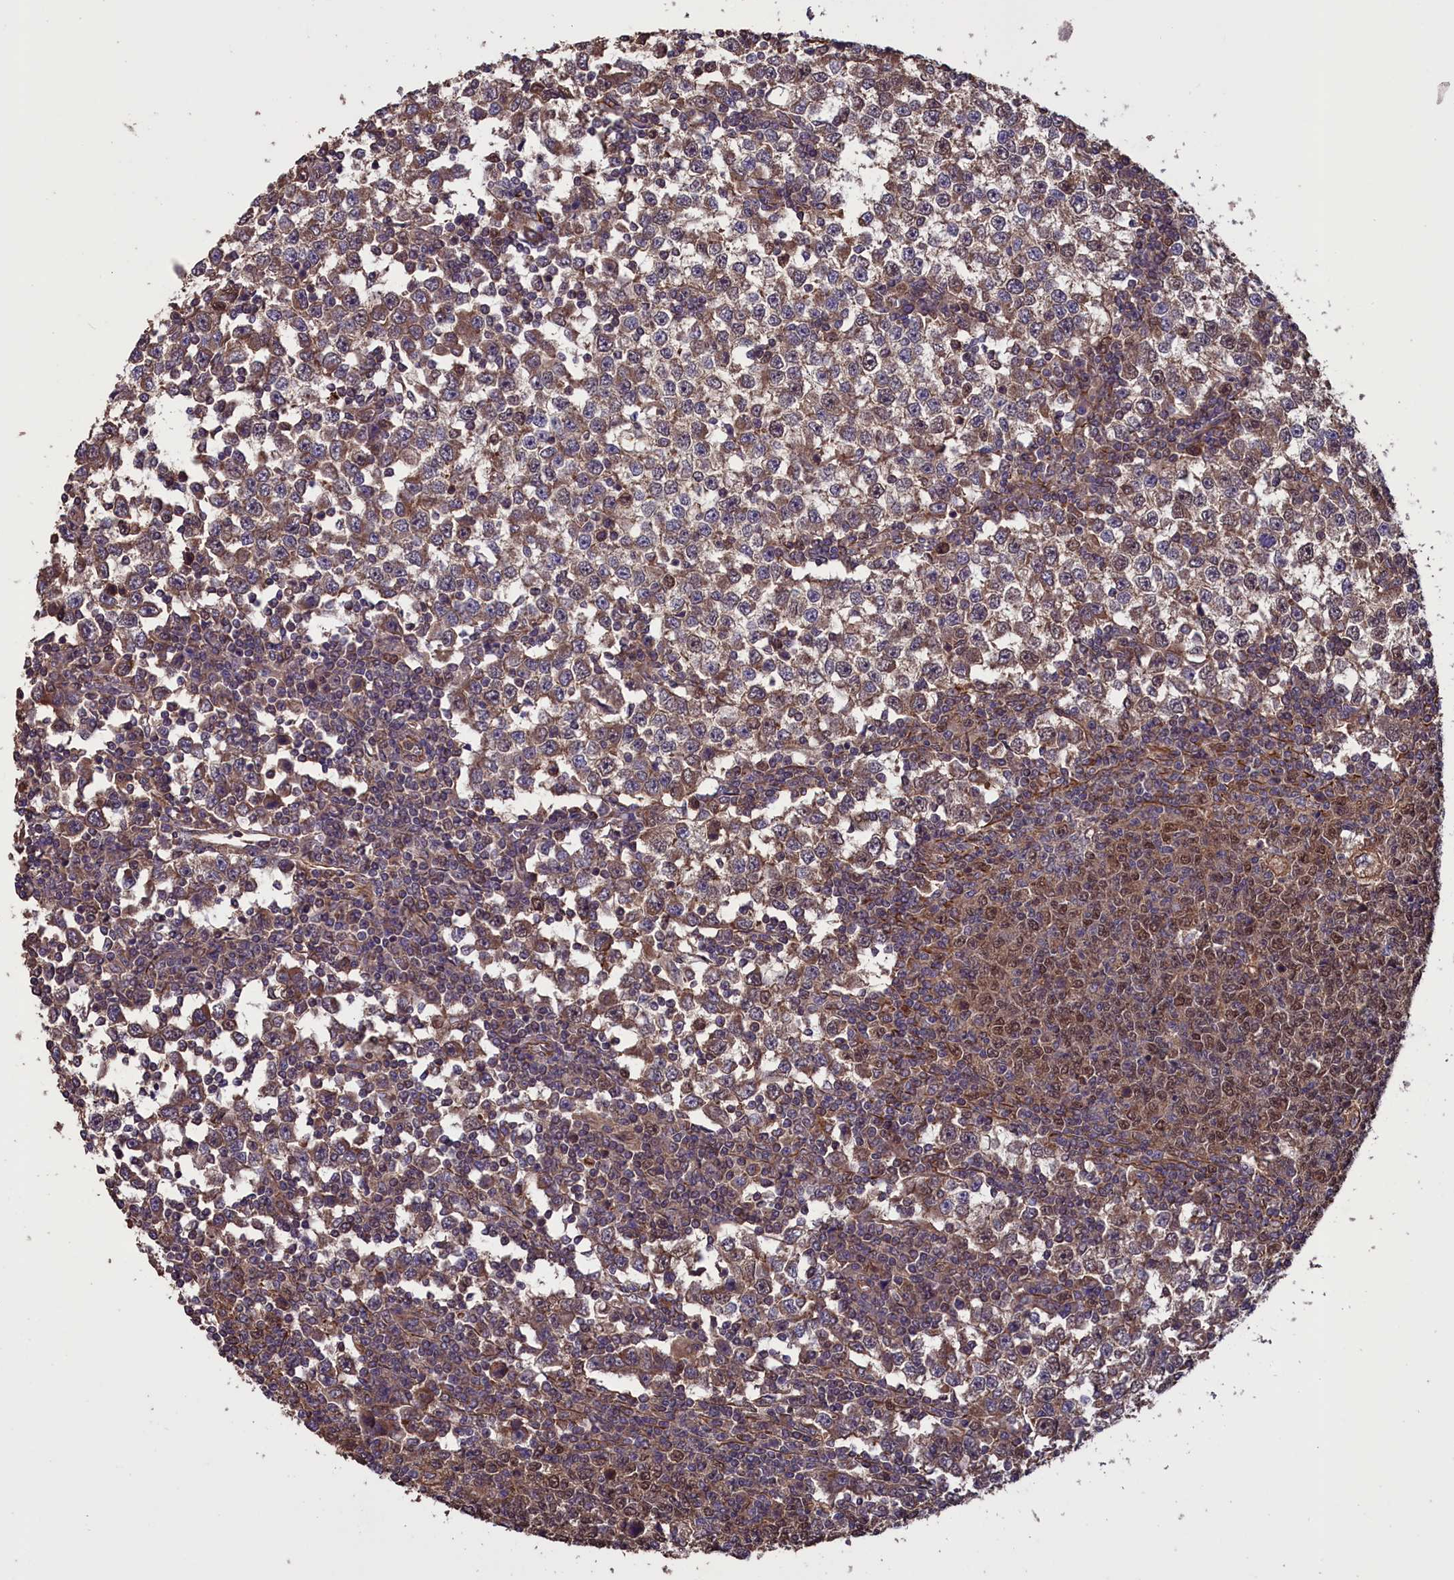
{"staining": {"intensity": "weak", "quantity": ">75%", "location": "cytoplasmic/membranous,nuclear"}, "tissue": "testis cancer", "cell_type": "Tumor cells", "image_type": "cancer", "snomed": [{"axis": "morphology", "description": "Seminoma, NOS"}, {"axis": "topography", "description": "Testis"}], "caption": "There is low levels of weak cytoplasmic/membranous and nuclear staining in tumor cells of testis cancer, as demonstrated by immunohistochemical staining (brown color).", "gene": "DAPK3", "patient": {"sex": "male", "age": 65}}